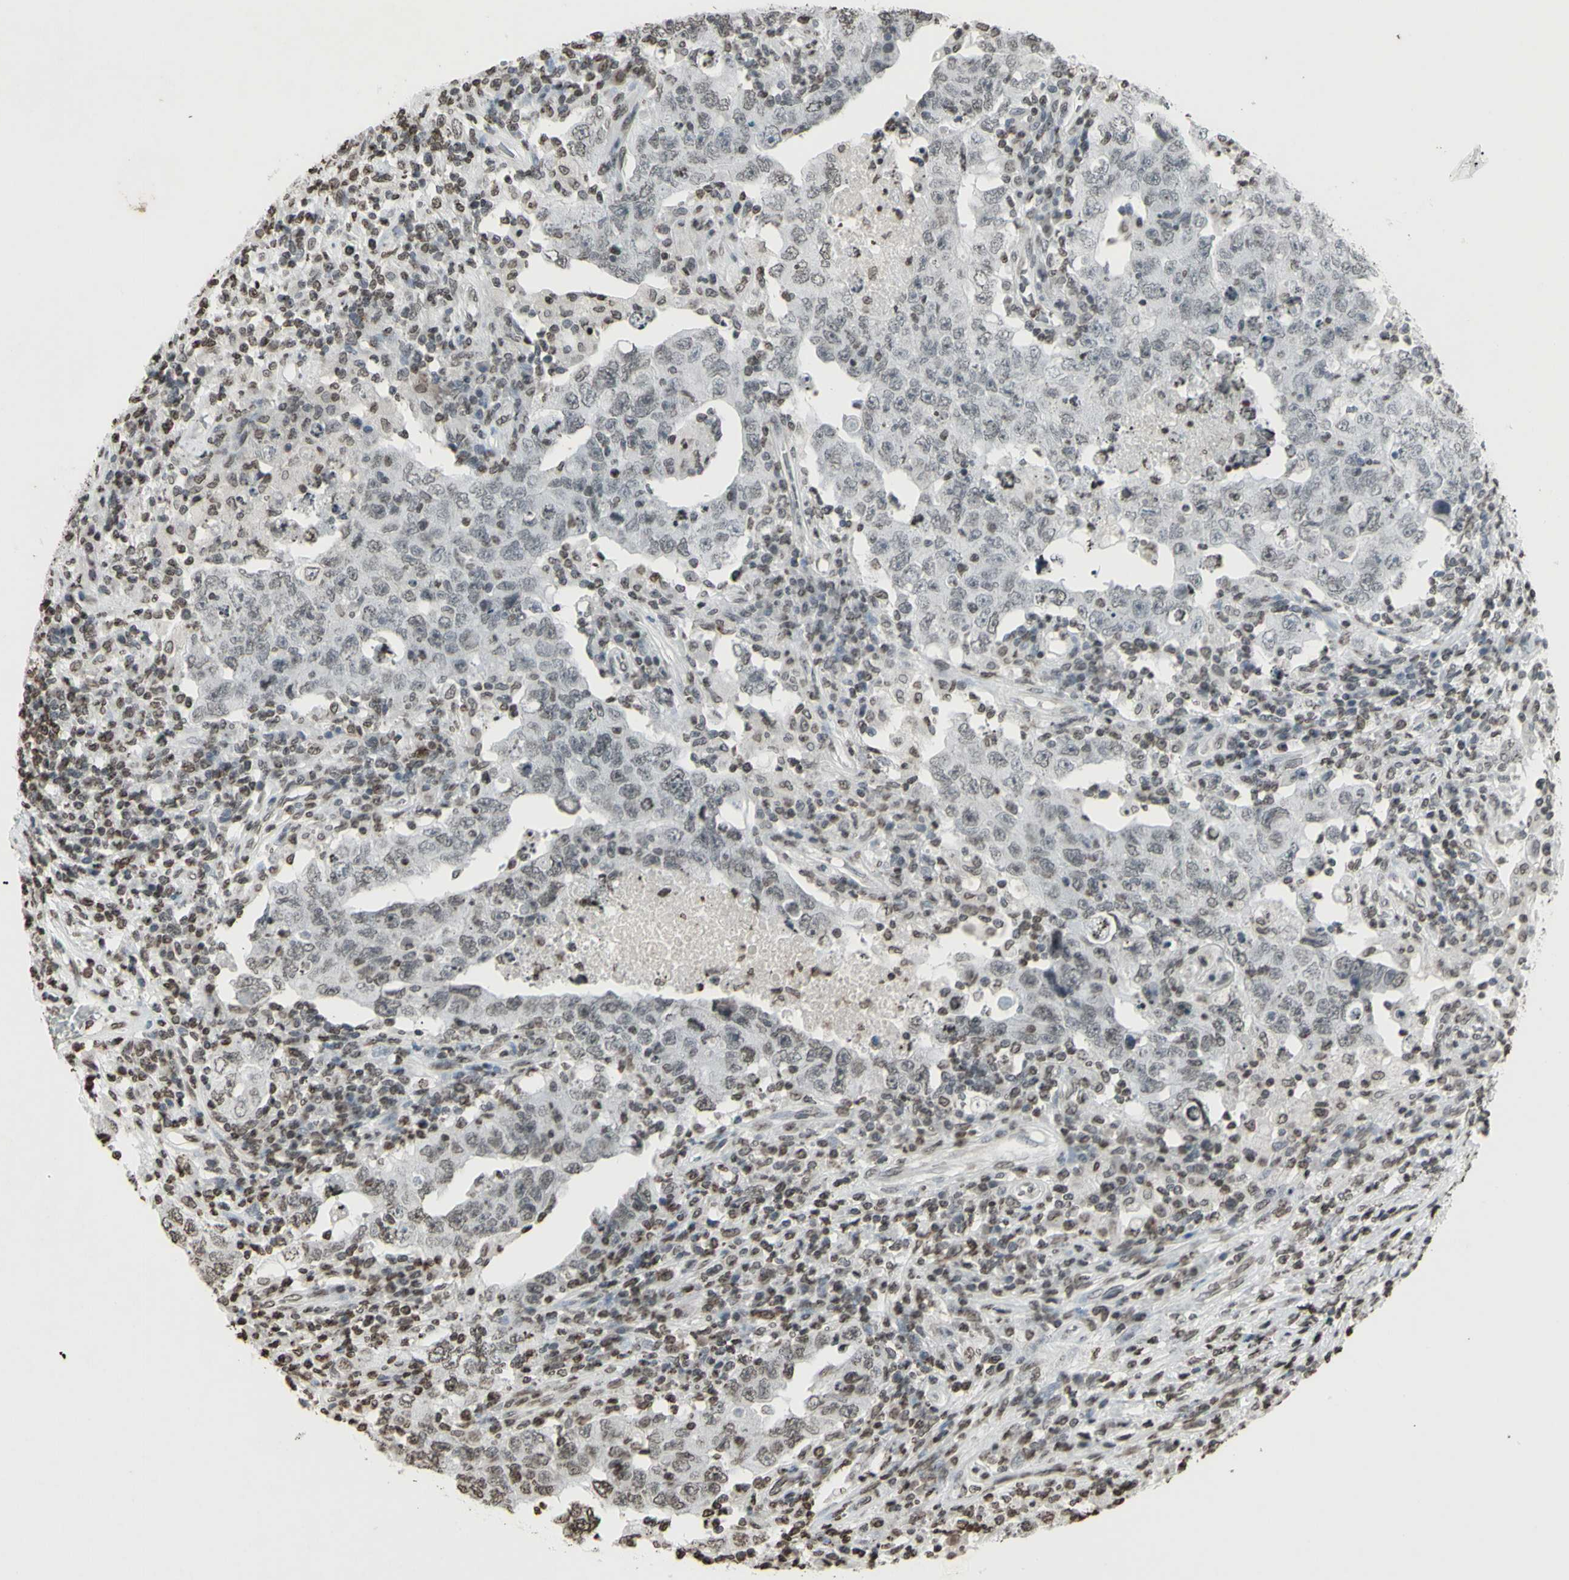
{"staining": {"intensity": "negative", "quantity": "none", "location": "none"}, "tissue": "testis cancer", "cell_type": "Tumor cells", "image_type": "cancer", "snomed": [{"axis": "morphology", "description": "Carcinoma, Embryonal, NOS"}, {"axis": "topography", "description": "Testis"}], "caption": "The histopathology image shows no significant positivity in tumor cells of embryonal carcinoma (testis). (Brightfield microscopy of DAB immunohistochemistry (IHC) at high magnification).", "gene": "CD79B", "patient": {"sex": "male", "age": 26}}